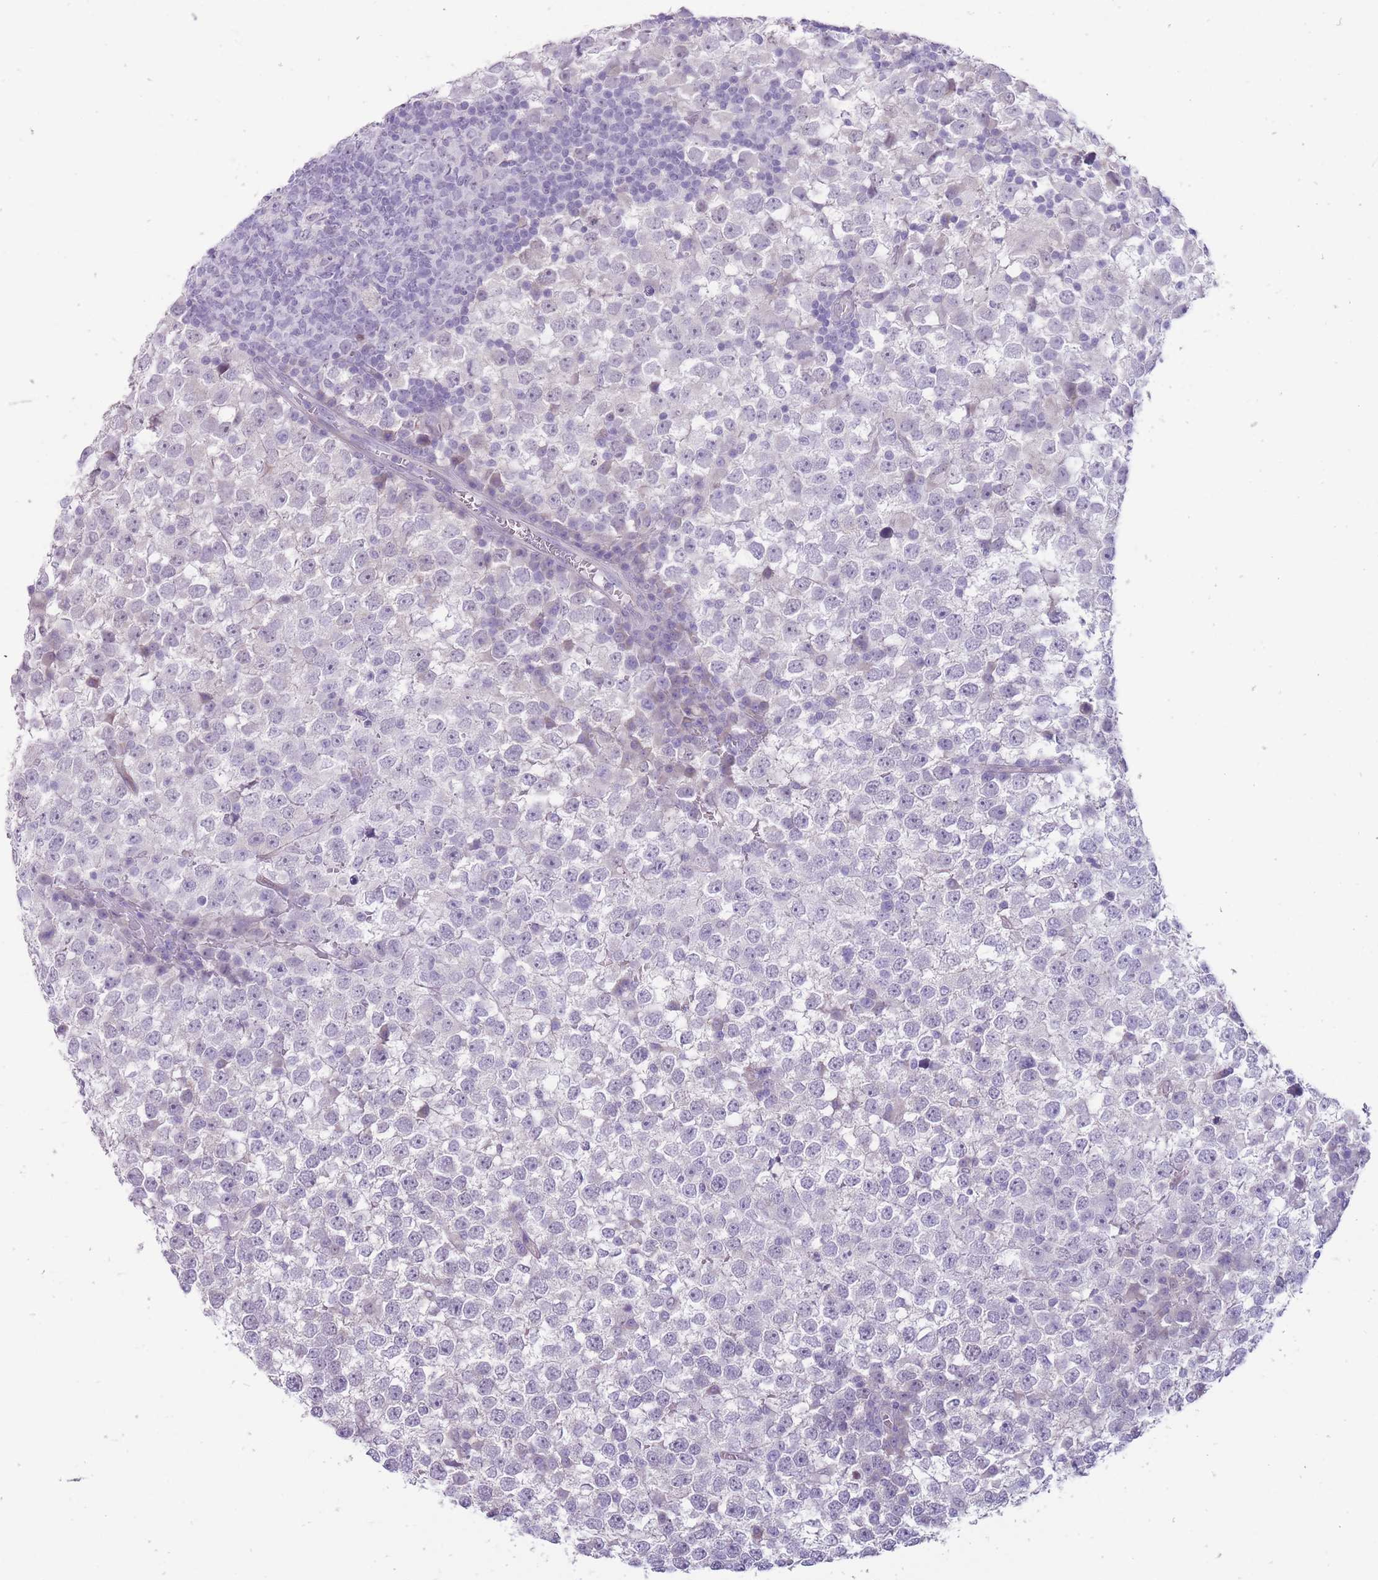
{"staining": {"intensity": "negative", "quantity": "none", "location": "none"}, "tissue": "testis cancer", "cell_type": "Tumor cells", "image_type": "cancer", "snomed": [{"axis": "morphology", "description": "Seminoma, NOS"}, {"axis": "topography", "description": "Testis"}], "caption": "IHC of human testis seminoma displays no positivity in tumor cells.", "gene": "ERICH4", "patient": {"sex": "male", "age": 65}}